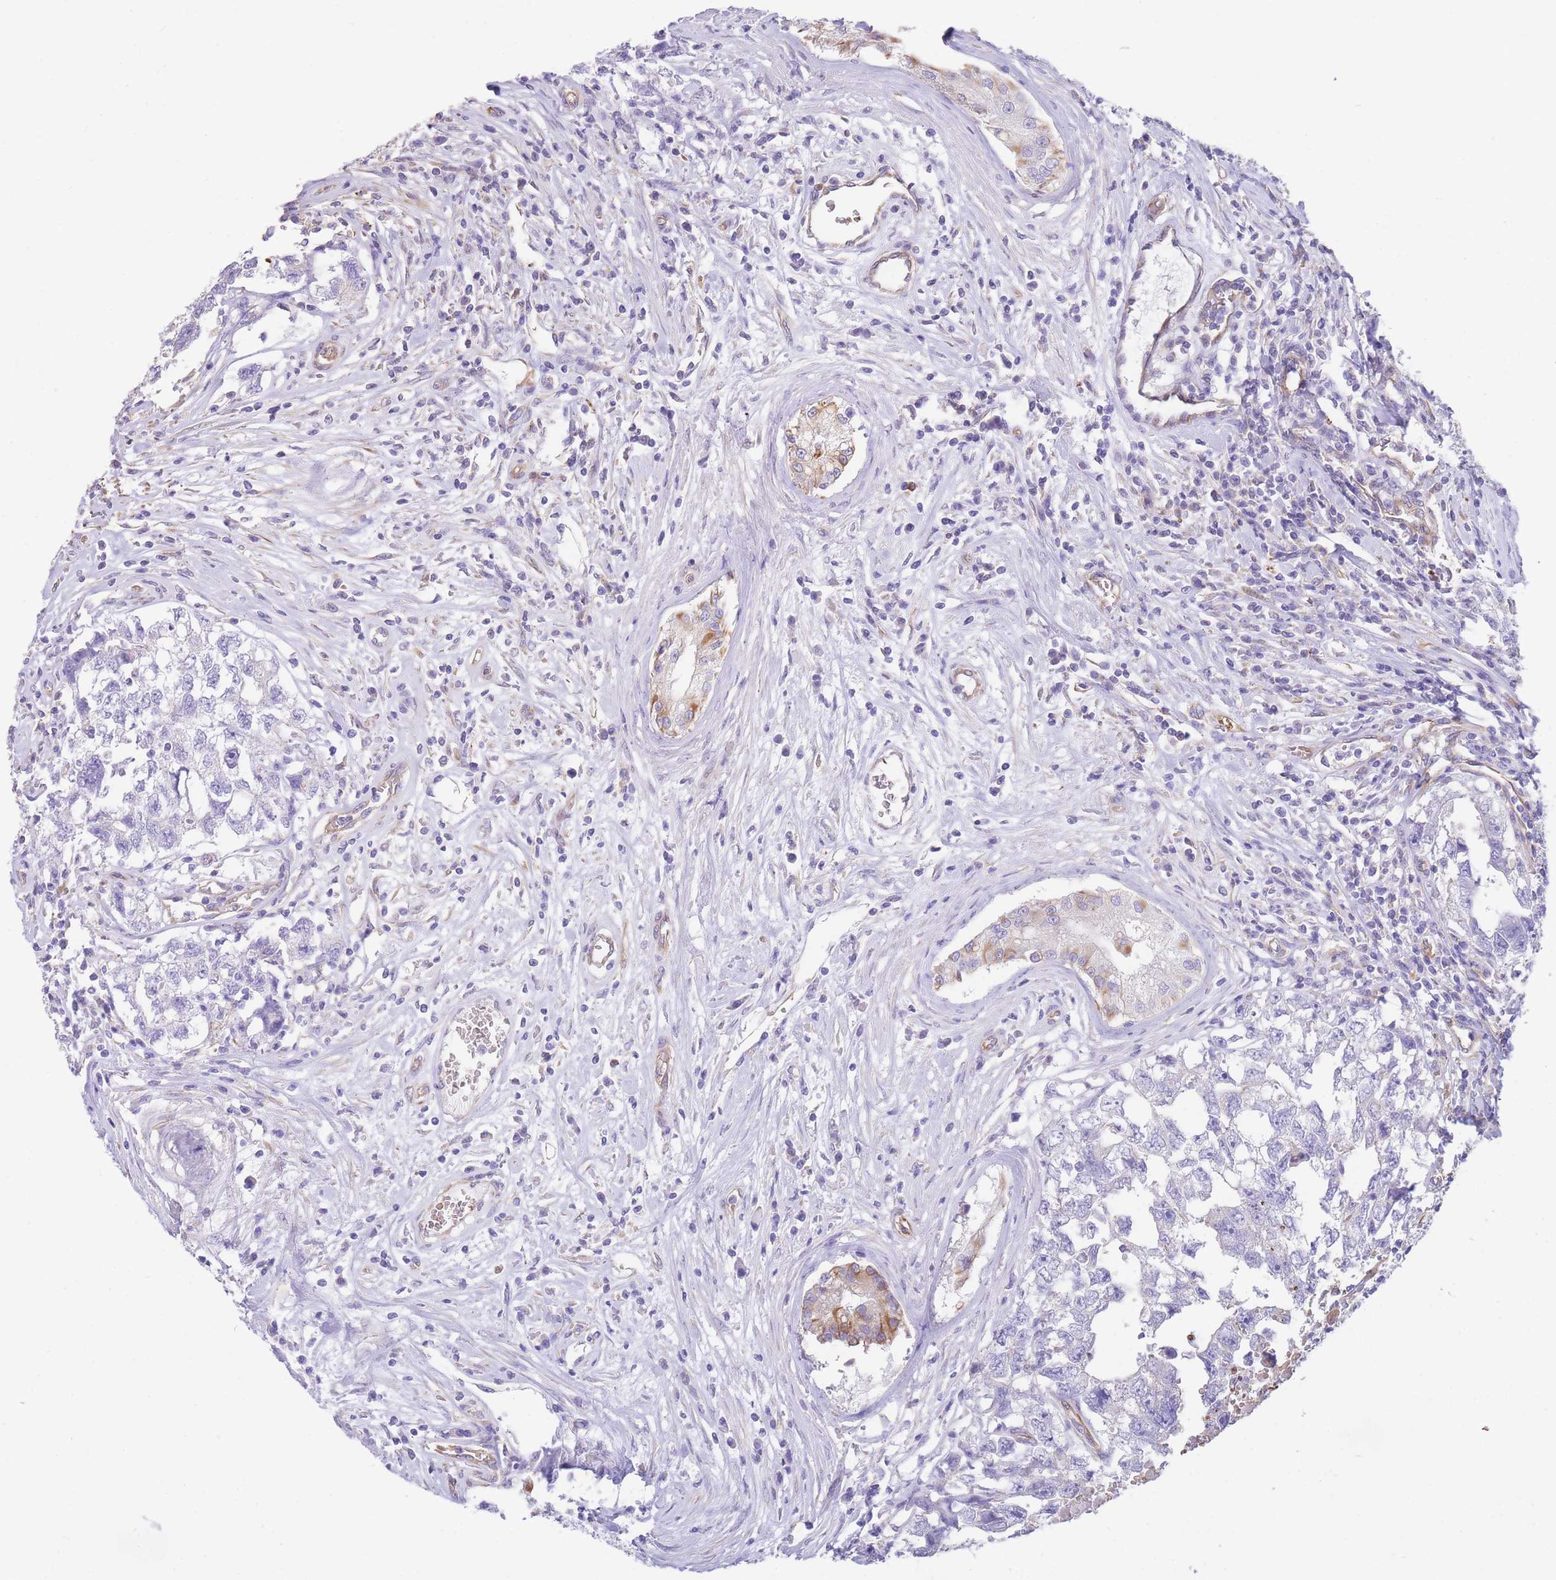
{"staining": {"intensity": "negative", "quantity": "none", "location": "none"}, "tissue": "testis cancer", "cell_type": "Tumor cells", "image_type": "cancer", "snomed": [{"axis": "morphology", "description": "Carcinoma, Embryonal, NOS"}, {"axis": "topography", "description": "Testis"}], "caption": "Tumor cells are negative for brown protein staining in testis embryonal carcinoma.", "gene": "ANKRD53", "patient": {"sex": "male", "age": 22}}